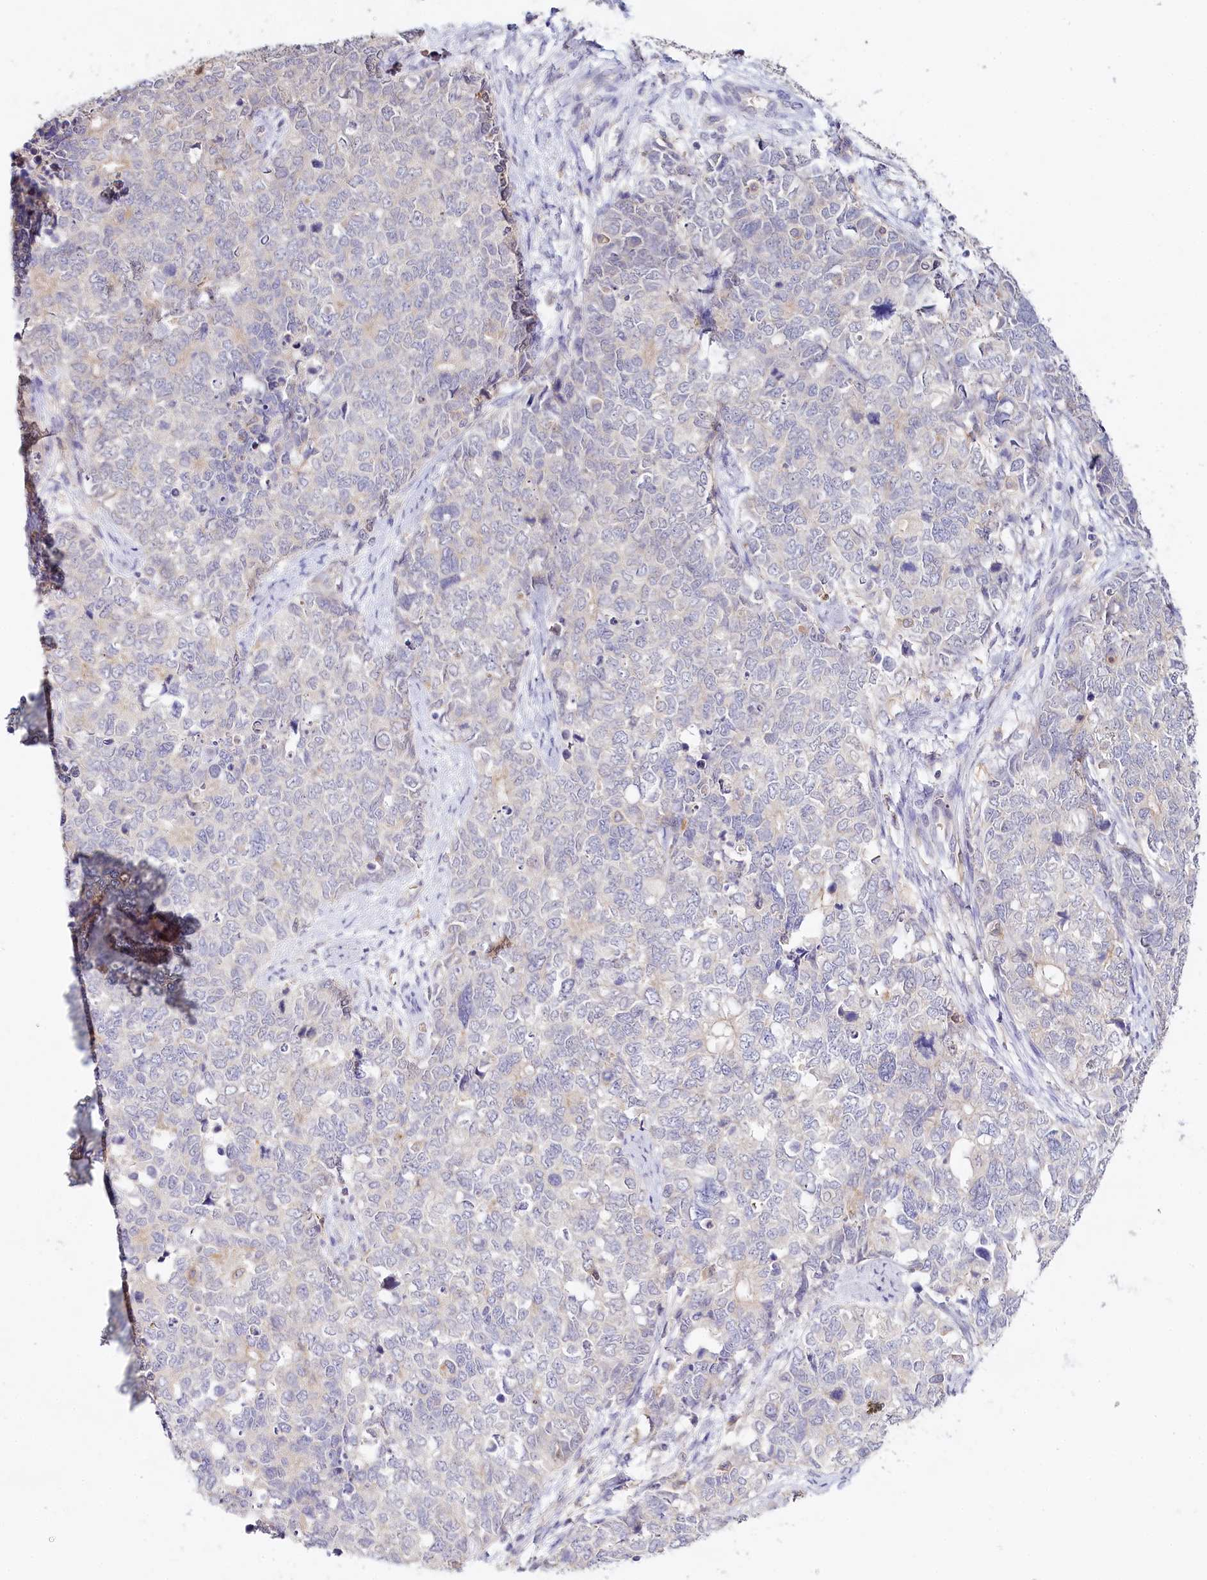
{"staining": {"intensity": "negative", "quantity": "none", "location": "none"}, "tissue": "cervical cancer", "cell_type": "Tumor cells", "image_type": "cancer", "snomed": [{"axis": "morphology", "description": "Squamous cell carcinoma, NOS"}, {"axis": "topography", "description": "Cervix"}], "caption": "Protein analysis of cervical cancer displays no significant positivity in tumor cells. (Immunohistochemistry, brightfield microscopy, high magnification).", "gene": "DAPK1", "patient": {"sex": "female", "age": 63}}